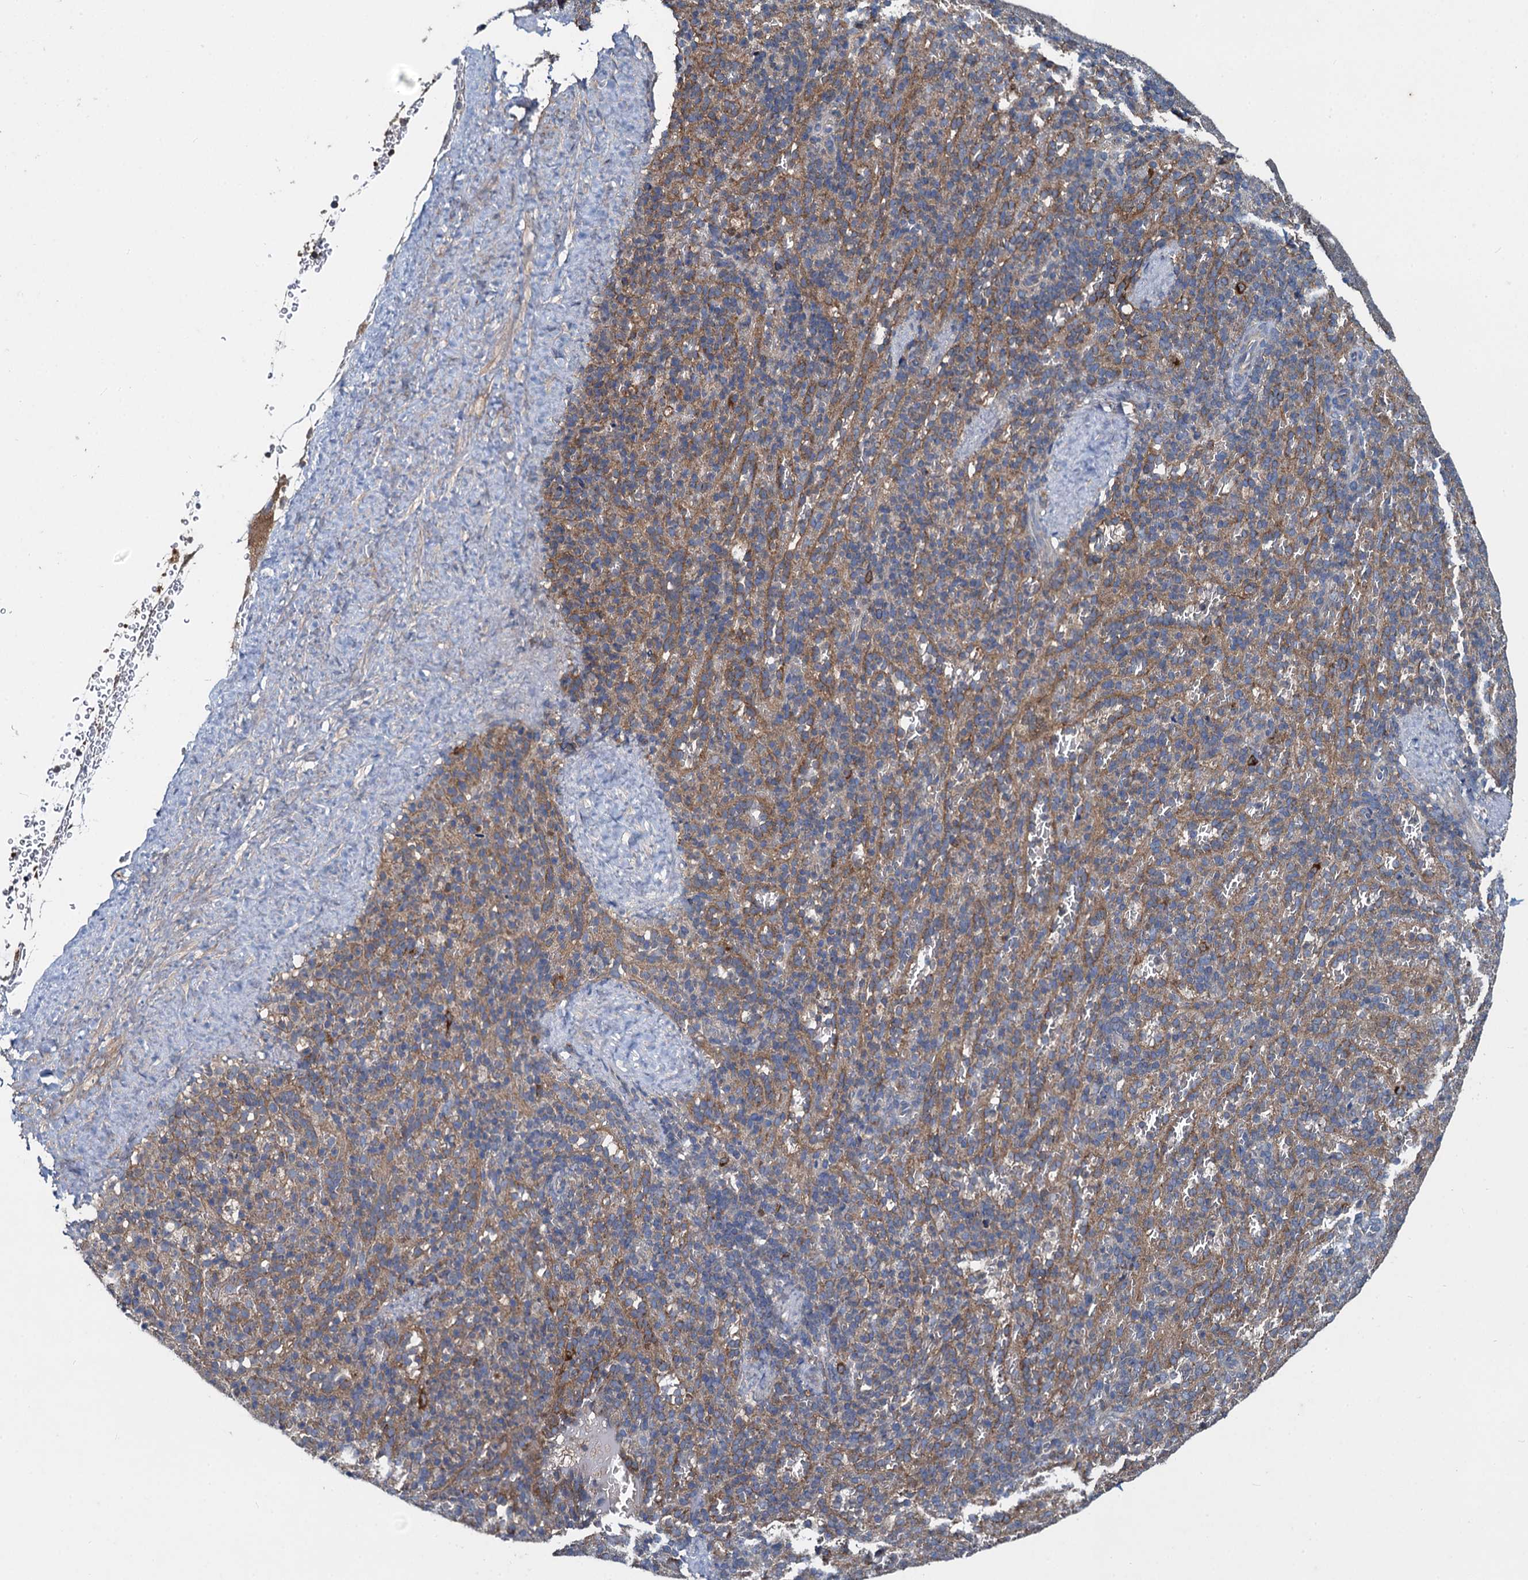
{"staining": {"intensity": "negative", "quantity": "none", "location": "none"}, "tissue": "spleen", "cell_type": "Cells in red pulp", "image_type": "normal", "snomed": [{"axis": "morphology", "description": "Normal tissue, NOS"}, {"axis": "topography", "description": "Spleen"}], "caption": "A high-resolution photomicrograph shows immunohistochemistry staining of benign spleen, which shows no significant expression in cells in red pulp.", "gene": "SNAP29", "patient": {"sex": "female", "age": 21}}